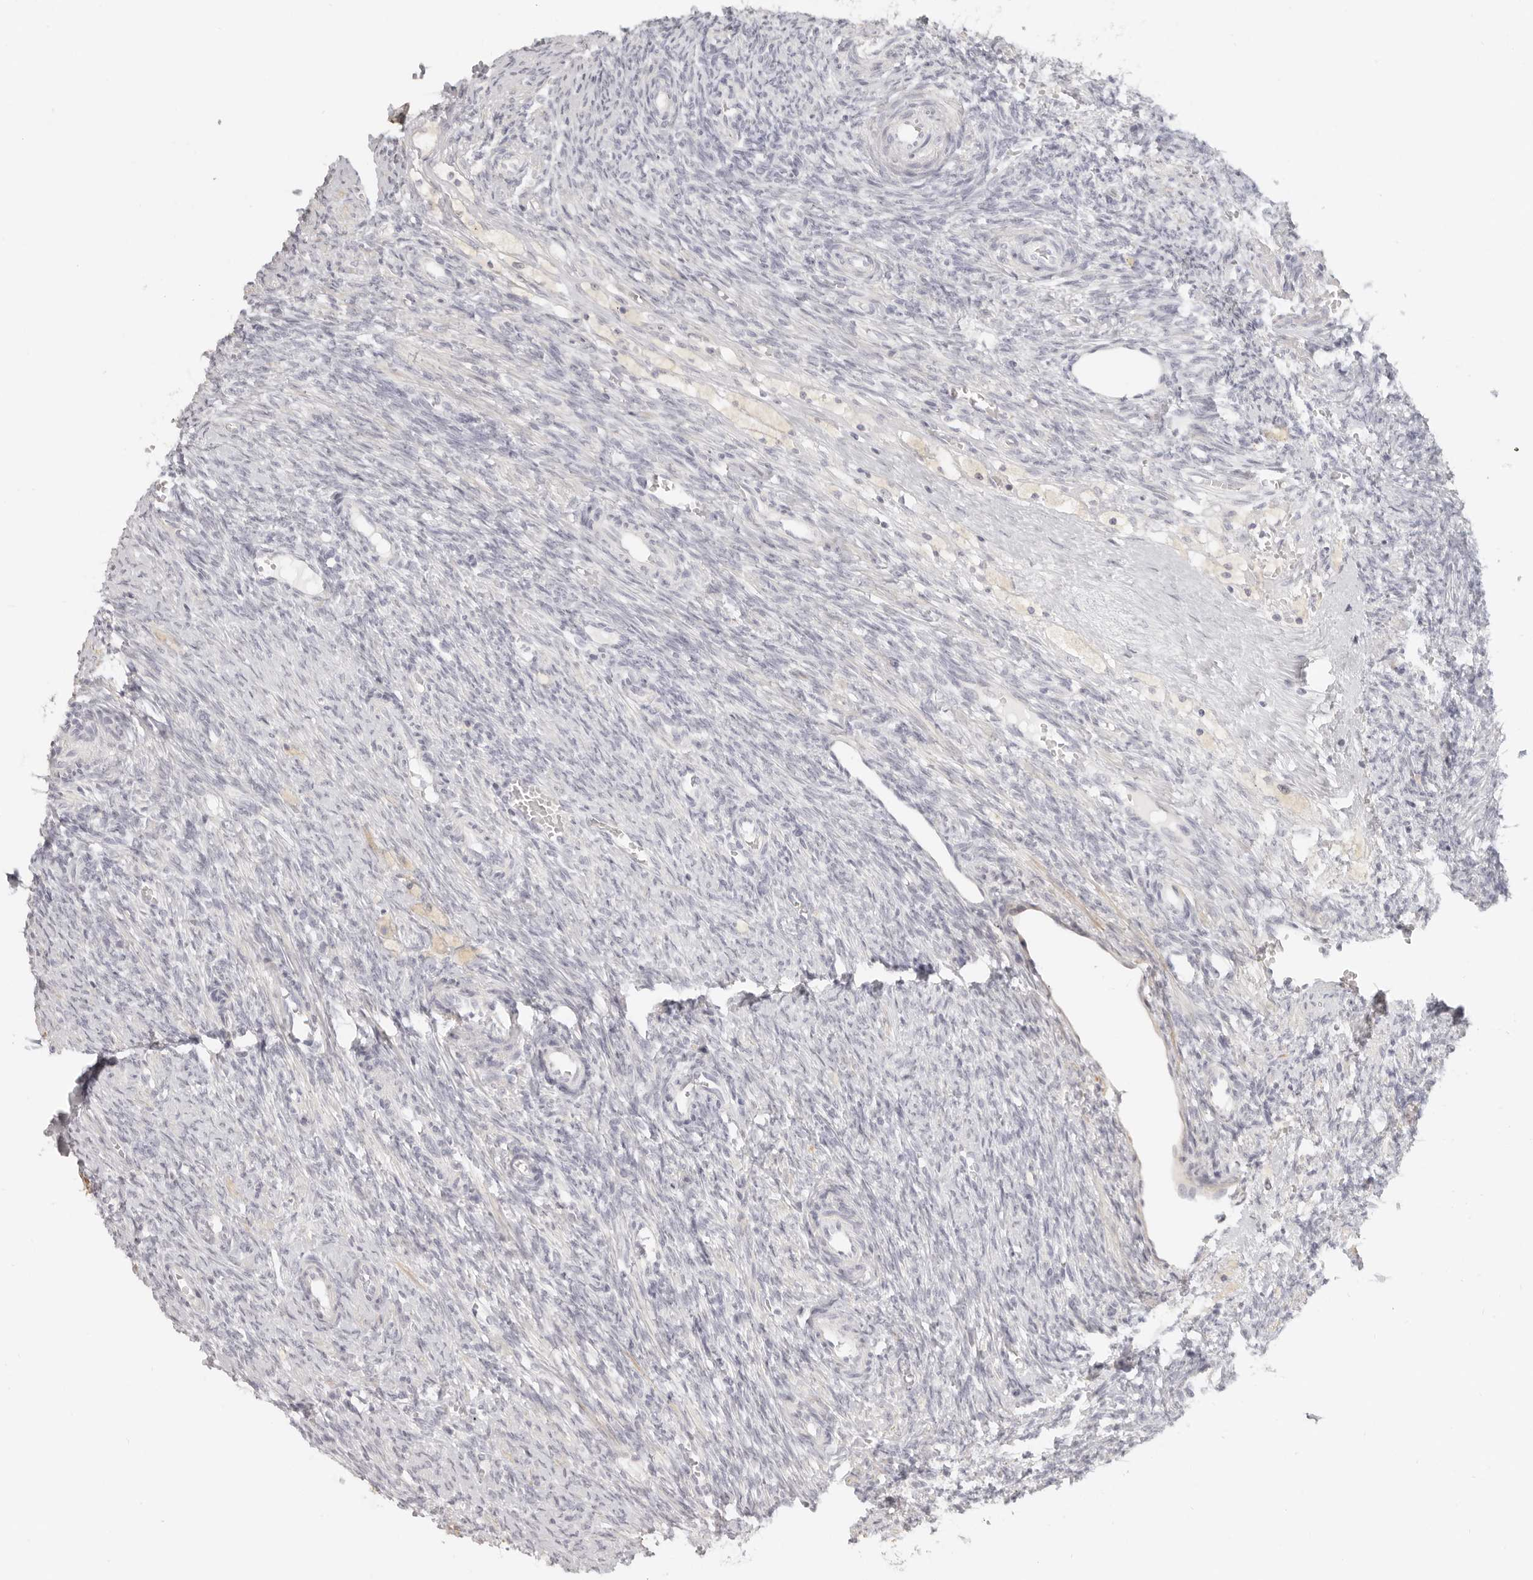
{"staining": {"intensity": "negative", "quantity": "none", "location": "none"}, "tissue": "ovary", "cell_type": "Follicle cells", "image_type": "normal", "snomed": [{"axis": "morphology", "description": "Normal tissue, NOS"}, {"axis": "topography", "description": "Ovary"}], "caption": "IHC photomicrograph of normal ovary: human ovary stained with DAB (3,3'-diaminobenzidine) shows no significant protein expression in follicle cells.", "gene": "RXFP1", "patient": {"sex": "female", "age": 41}}